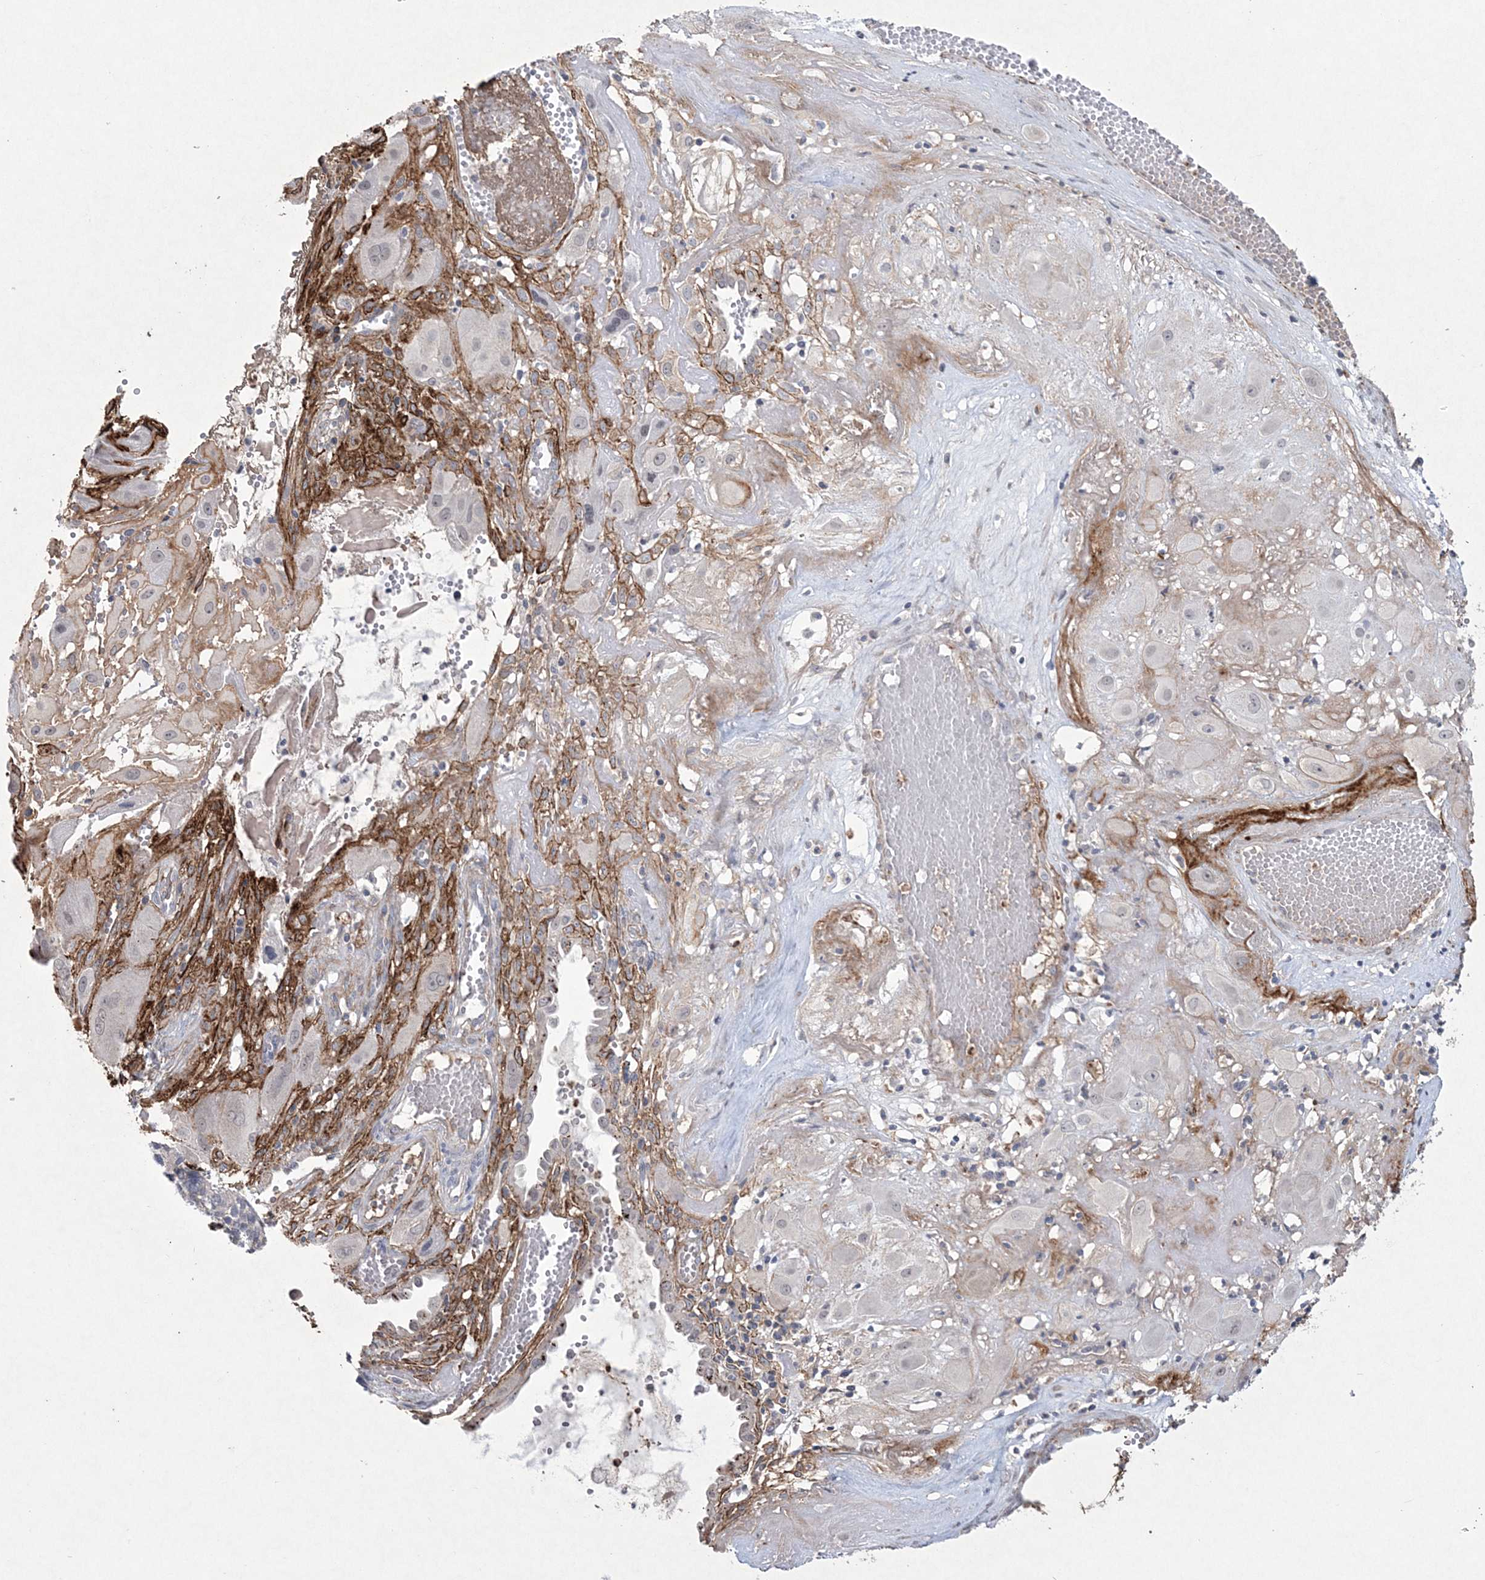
{"staining": {"intensity": "negative", "quantity": "none", "location": "none"}, "tissue": "cervical cancer", "cell_type": "Tumor cells", "image_type": "cancer", "snomed": [{"axis": "morphology", "description": "Squamous cell carcinoma, NOS"}, {"axis": "topography", "description": "Cervix"}], "caption": "Tumor cells are negative for brown protein staining in cervical squamous cell carcinoma.", "gene": "DPCD", "patient": {"sex": "female", "age": 34}}